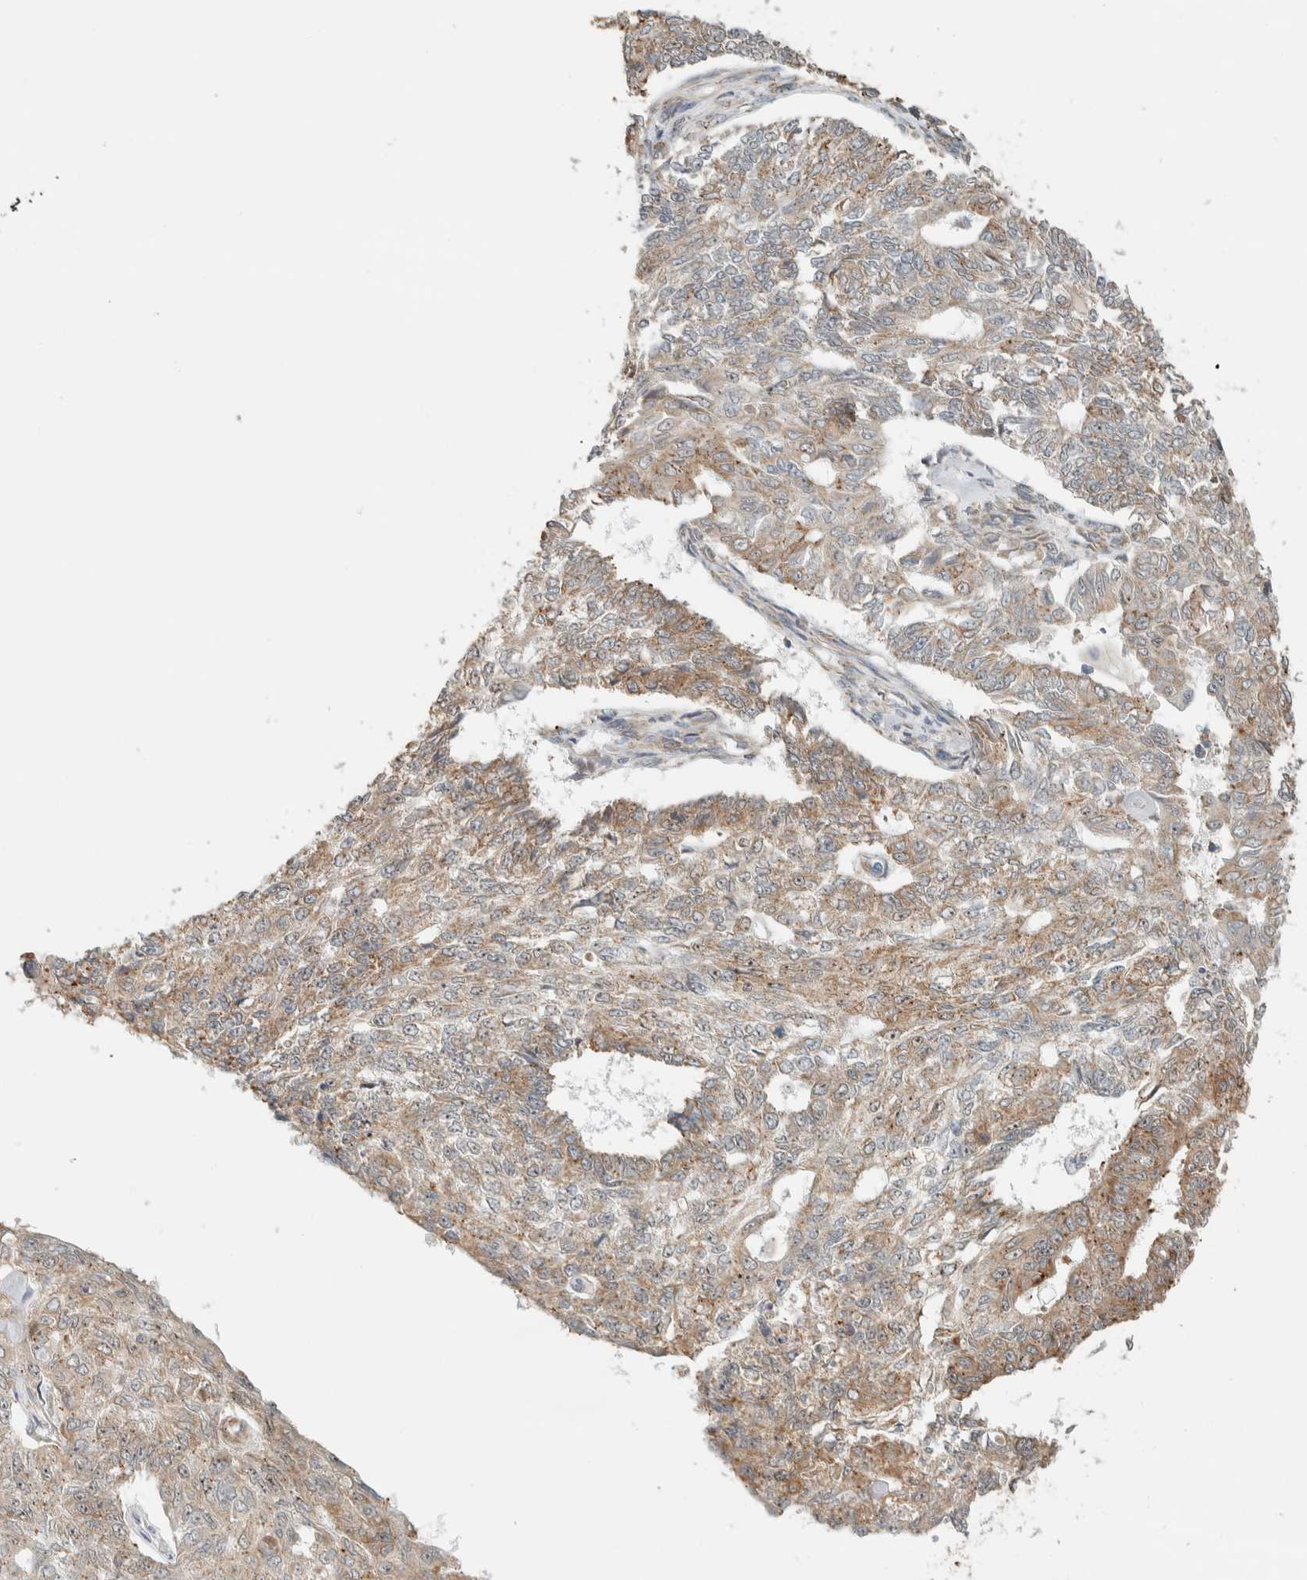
{"staining": {"intensity": "weak", "quantity": ">75%", "location": "cytoplasmic/membranous"}, "tissue": "endometrial cancer", "cell_type": "Tumor cells", "image_type": "cancer", "snomed": [{"axis": "morphology", "description": "Adenocarcinoma, NOS"}, {"axis": "topography", "description": "Endometrium"}], "caption": "Protein analysis of endometrial cancer (adenocarcinoma) tissue demonstrates weak cytoplasmic/membranous staining in about >75% of tumor cells.", "gene": "KLHL40", "patient": {"sex": "female", "age": 32}}